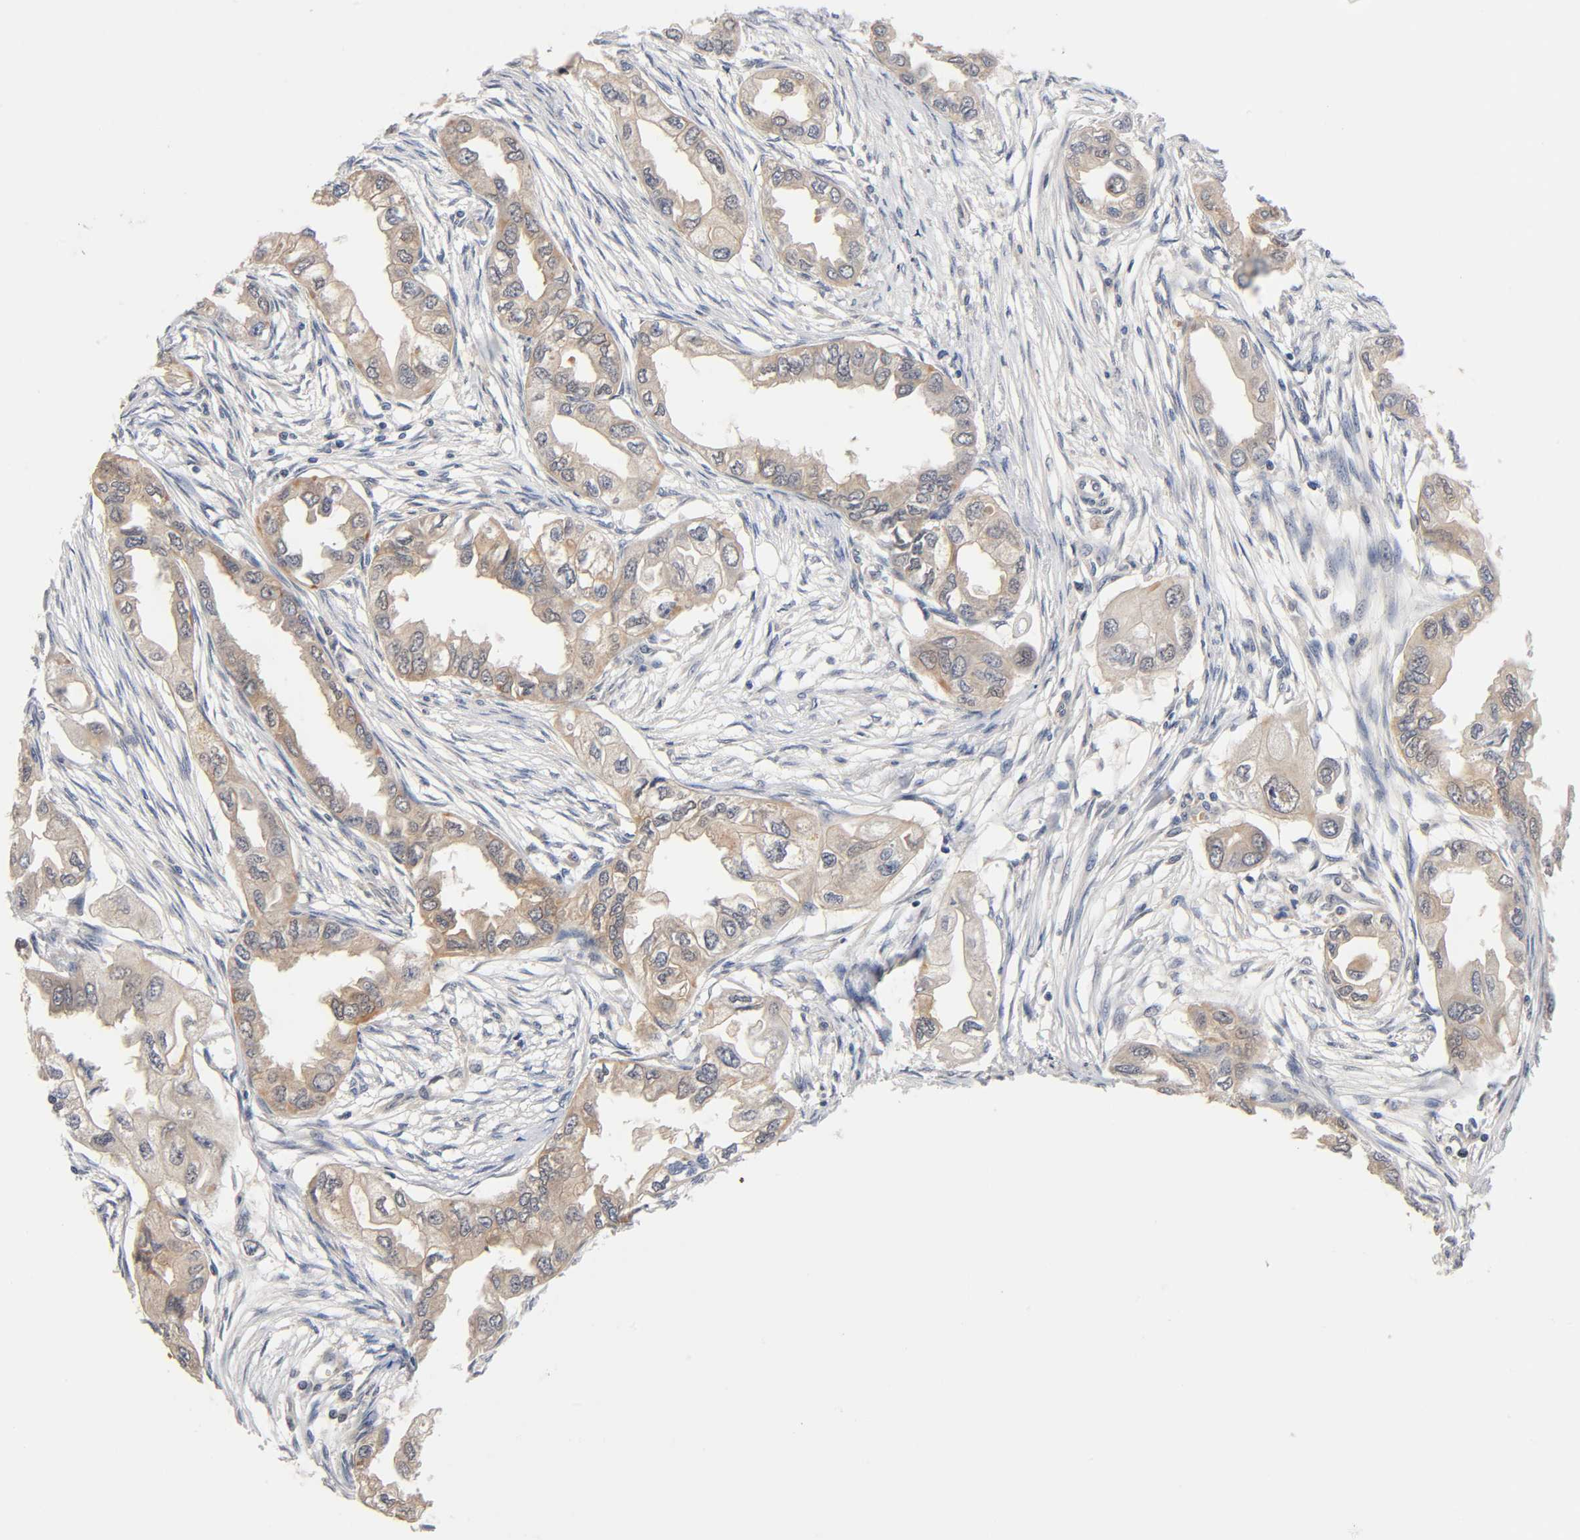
{"staining": {"intensity": "moderate", "quantity": ">75%", "location": "cytoplasmic/membranous"}, "tissue": "endometrial cancer", "cell_type": "Tumor cells", "image_type": "cancer", "snomed": [{"axis": "morphology", "description": "Adenocarcinoma, NOS"}, {"axis": "topography", "description": "Endometrium"}], "caption": "Protein positivity by immunohistochemistry (IHC) reveals moderate cytoplasmic/membranous positivity in about >75% of tumor cells in endometrial cancer. Using DAB (3,3'-diaminobenzidine) (brown) and hematoxylin (blue) stains, captured at high magnification using brightfield microscopy.", "gene": "PRKAB1", "patient": {"sex": "female", "age": 67}}